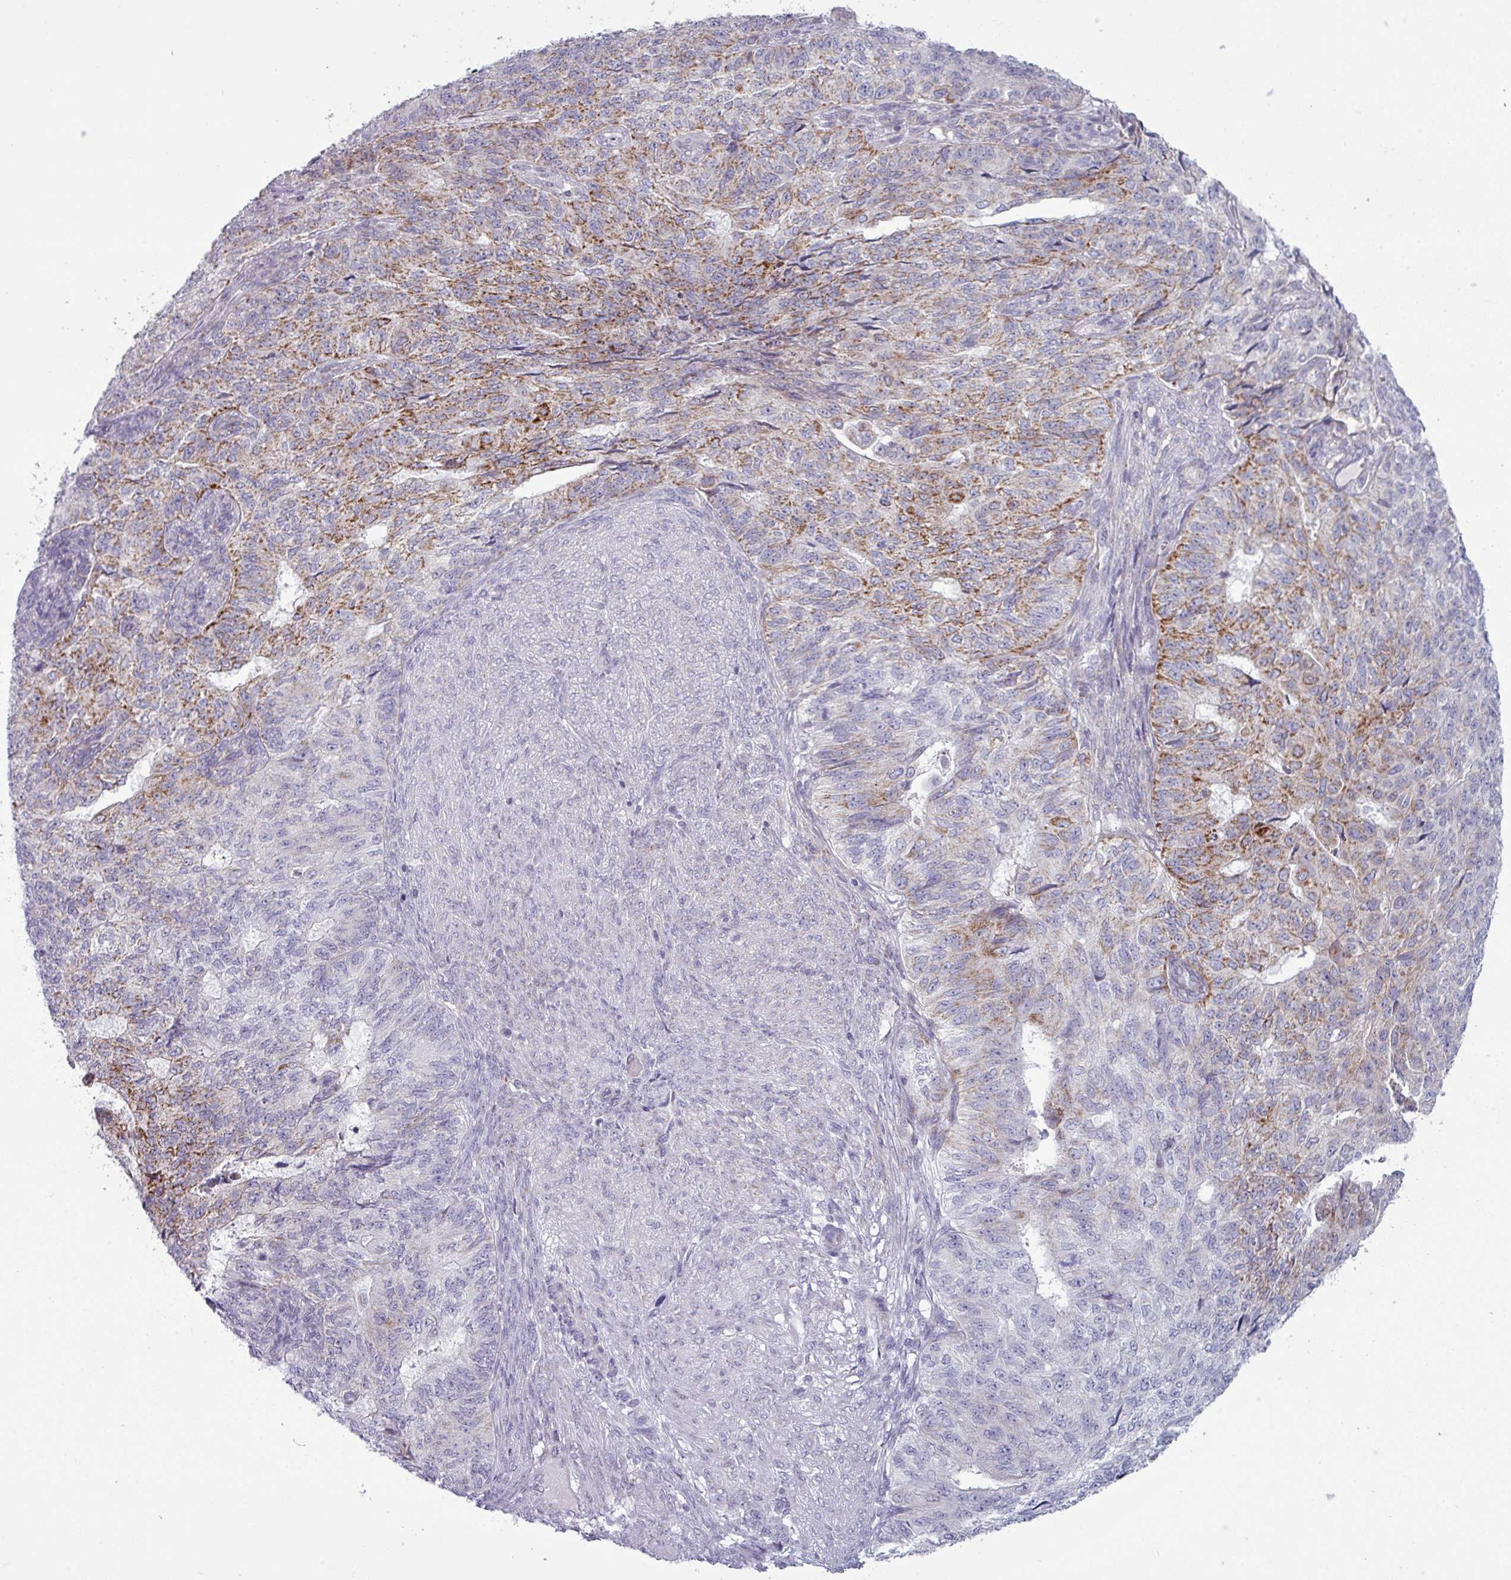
{"staining": {"intensity": "moderate", "quantity": "25%-75%", "location": "cytoplasmic/membranous"}, "tissue": "endometrial cancer", "cell_type": "Tumor cells", "image_type": "cancer", "snomed": [{"axis": "morphology", "description": "Adenocarcinoma, NOS"}, {"axis": "topography", "description": "Endometrium"}], "caption": "Endometrial cancer stained for a protein (brown) shows moderate cytoplasmic/membranous positive positivity in about 25%-75% of tumor cells.", "gene": "ZNF615", "patient": {"sex": "female", "age": 32}}